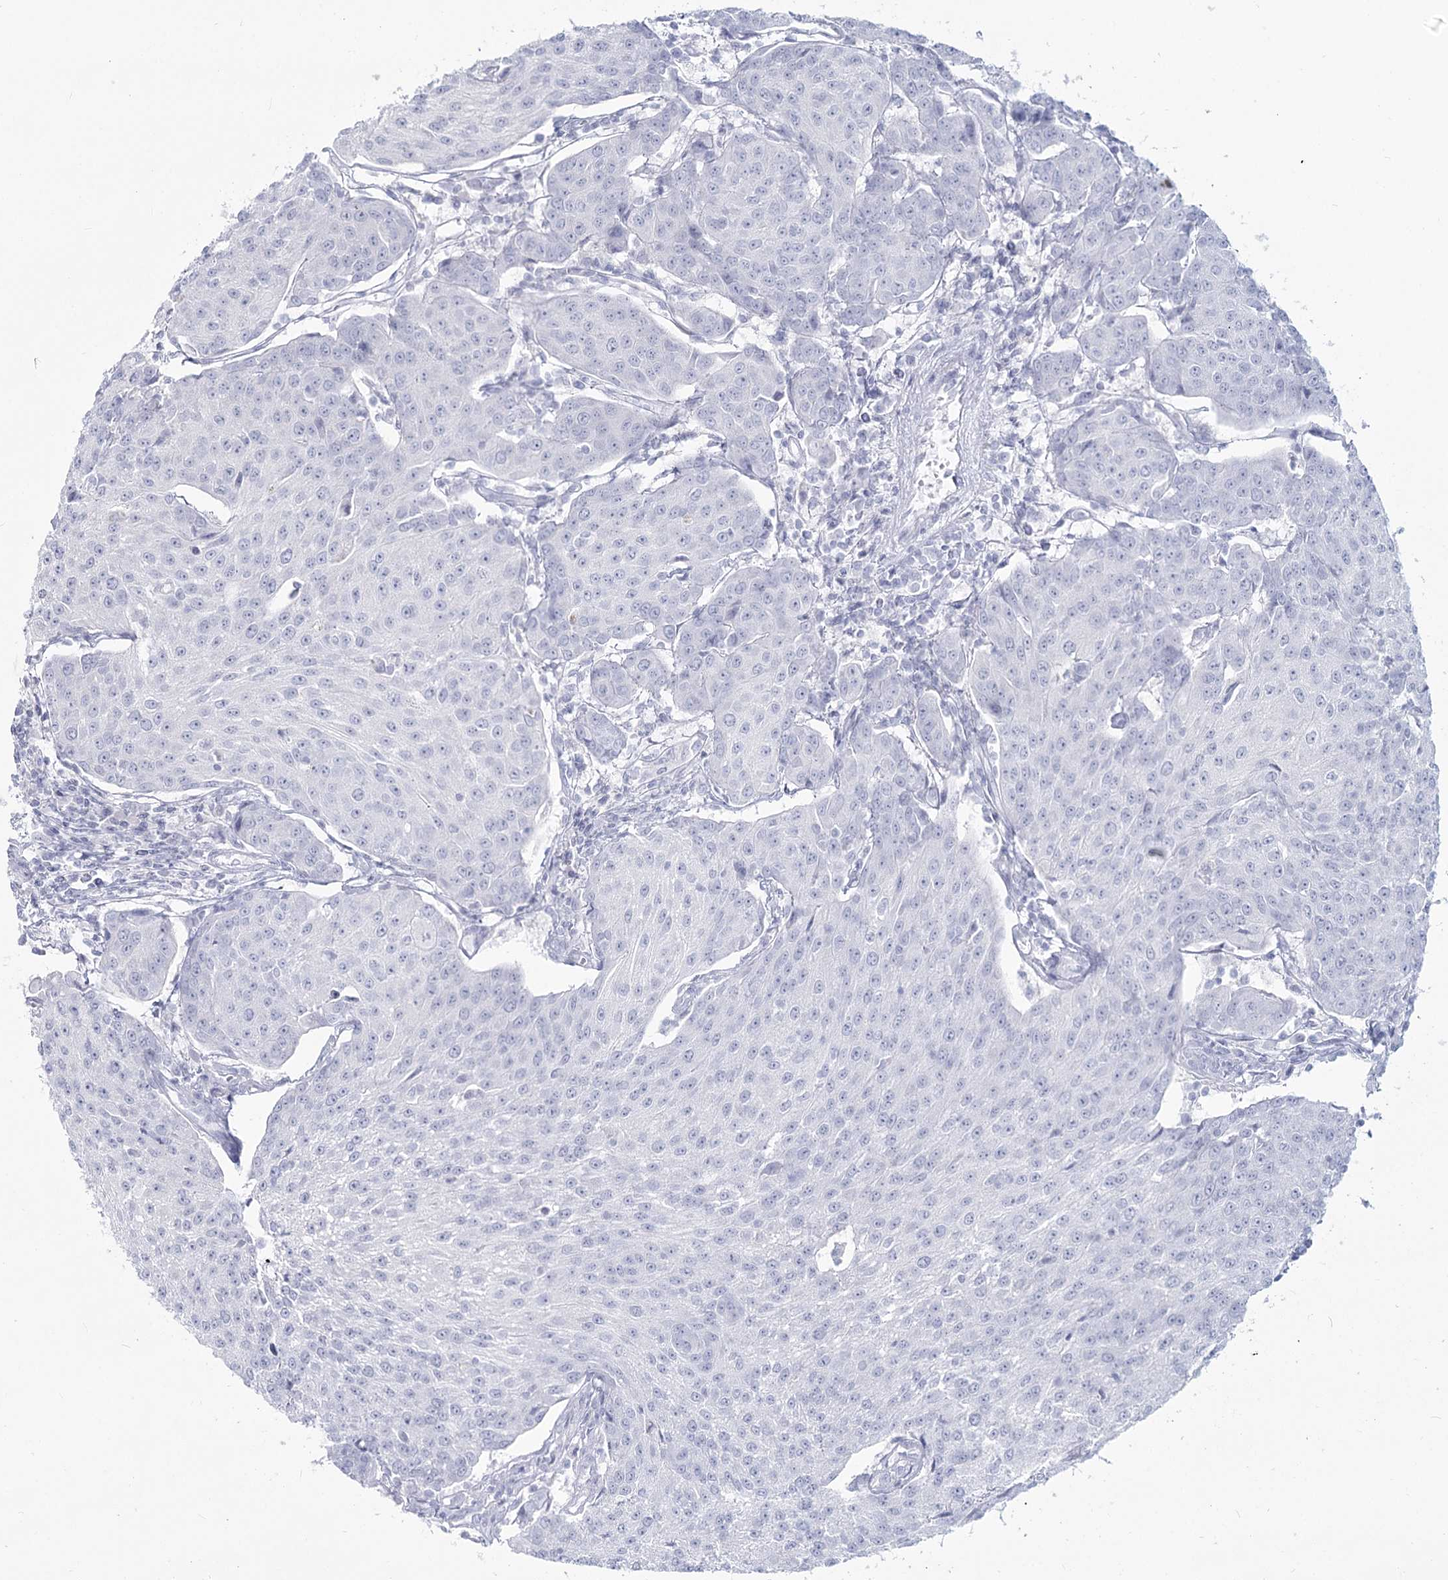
{"staining": {"intensity": "negative", "quantity": "none", "location": "none"}, "tissue": "urothelial cancer", "cell_type": "Tumor cells", "image_type": "cancer", "snomed": [{"axis": "morphology", "description": "Urothelial carcinoma, High grade"}, {"axis": "topography", "description": "Urinary bladder"}], "caption": "Photomicrograph shows no protein positivity in tumor cells of urothelial cancer tissue.", "gene": "SLC6A19", "patient": {"sex": "female", "age": 85}}